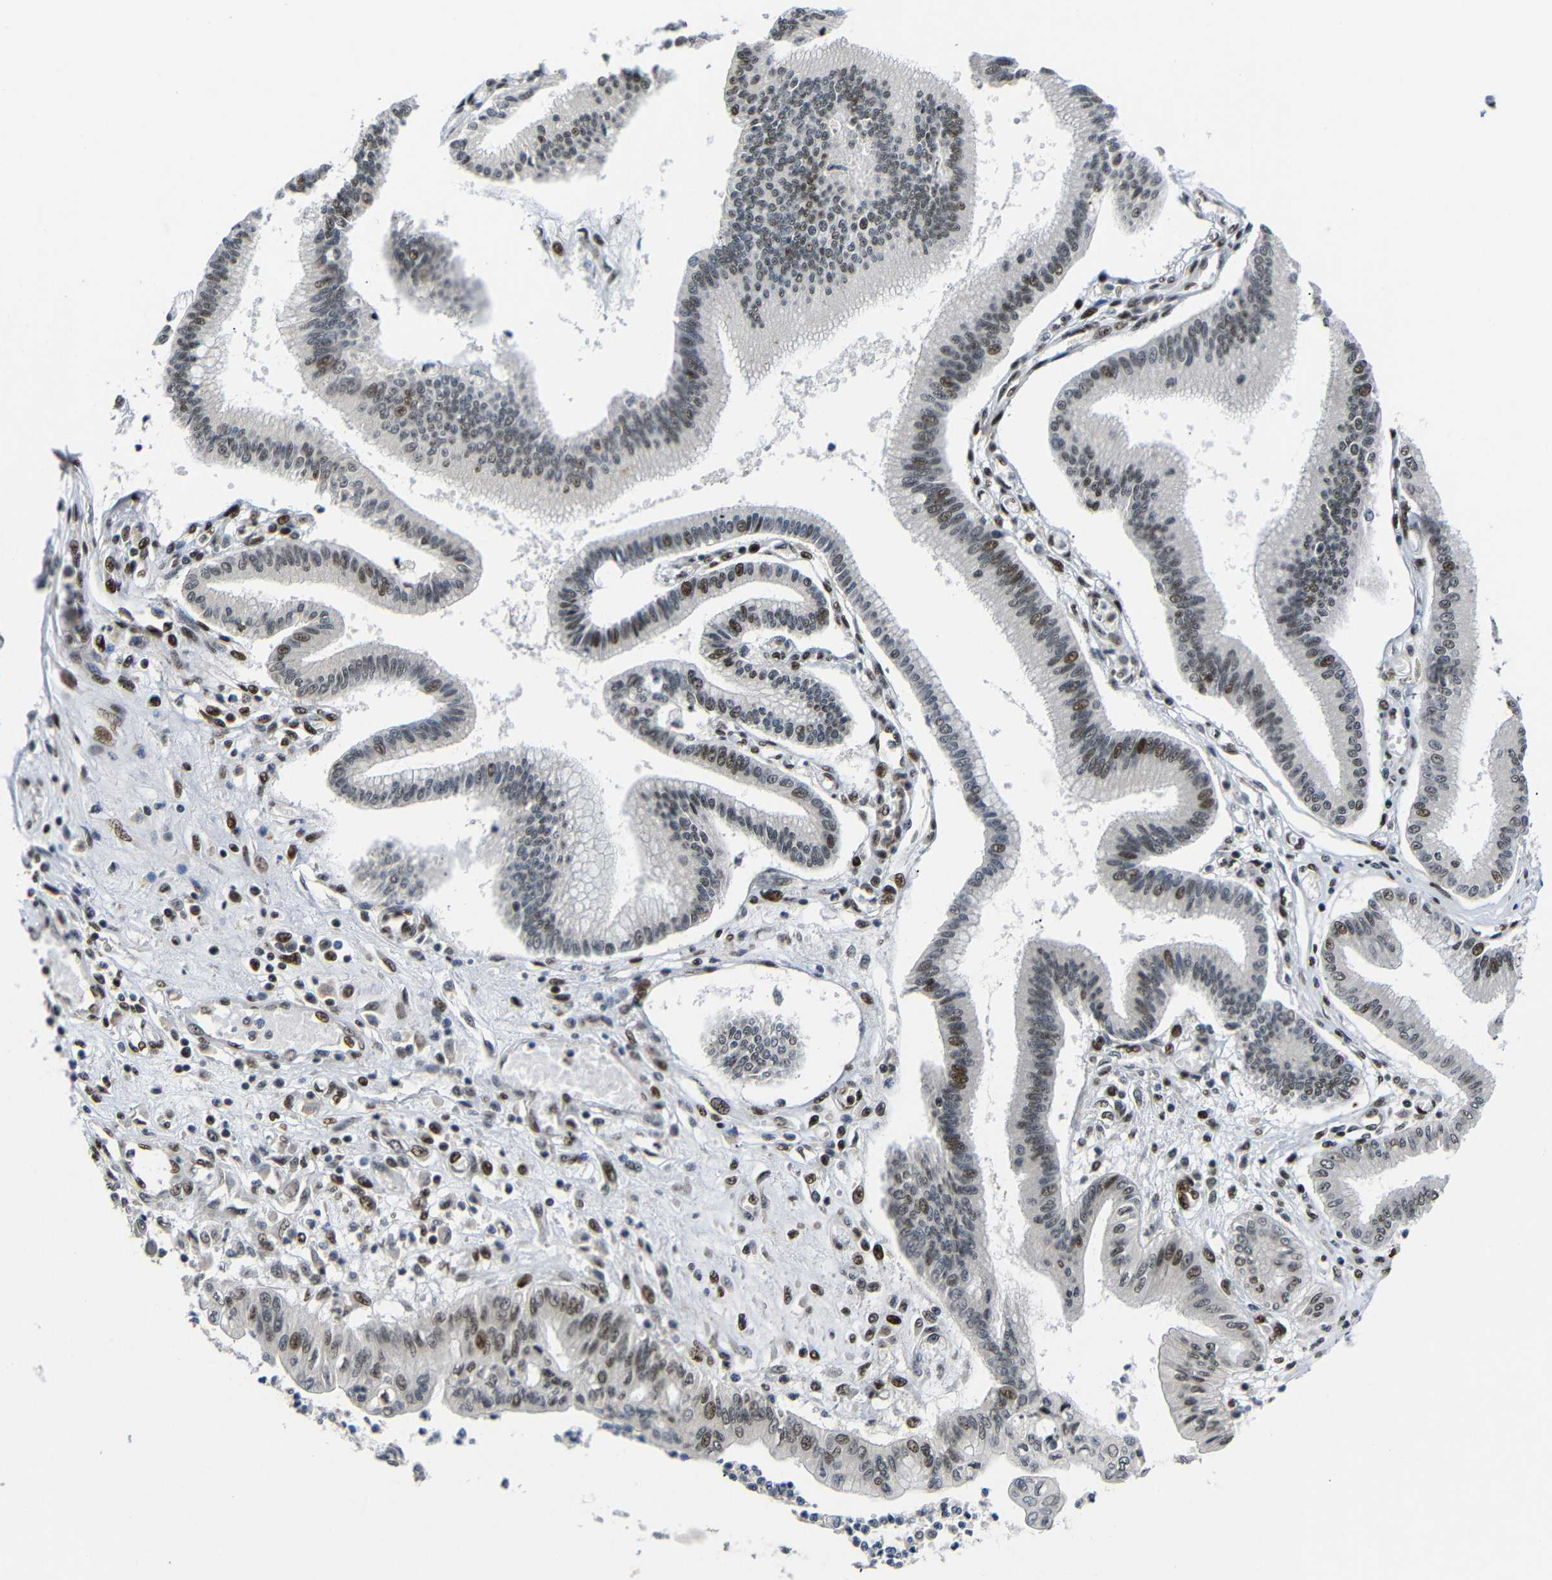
{"staining": {"intensity": "moderate", "quantity": "25%-75%", "location": "nuclear"}, "tissue": "pancreatic cancer", "cell_type": "Tumor cells", "image_type": "cancer", "snomed": [{"axis": "morphology", "description": "Adenocarcinoma, NOS"}, {"axis": "topography", "description": "Pancreas"}], "caption": "This photomicrograph shows IHC staining of pancreatic cancer, with medium moderate nuclear staining in about 25%-75% of tumor cells.", "gene": "SETDB2", "patient": {"sex": "male", "age": 56}}